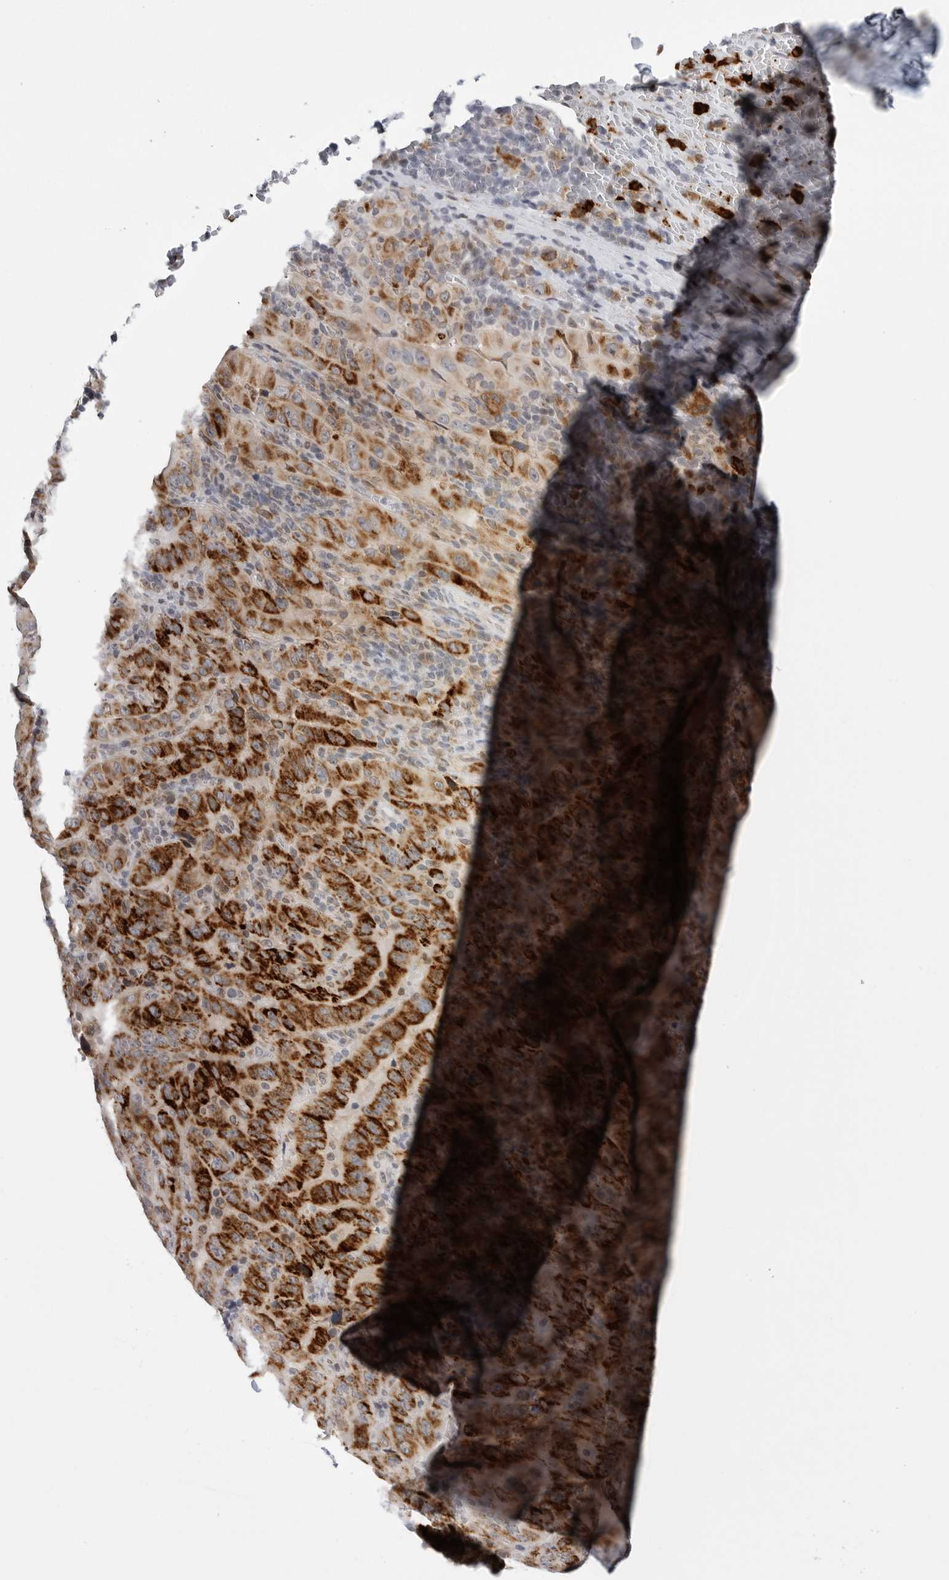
{"staining": {"intensity": "strong", "quantity": ">75%", "location": "cytoplasmic/membranous"}, "tissue": "pancreatic cancer", "cell_type": "Tumor cells", "image_type": "cancer", "snomed": [{"axis": "morphology", "description": "Adenocarcinoma, NOS"}, {"axis": "topography", "description": "Pancreas"}], "caption": "Tumor cells display high levels of strong cytoplasmic/membranous positivity in about >75% of cells in pancreatic cancer.", "gene": "CDK20", "patient": {"sex": "male", "age": 63}}